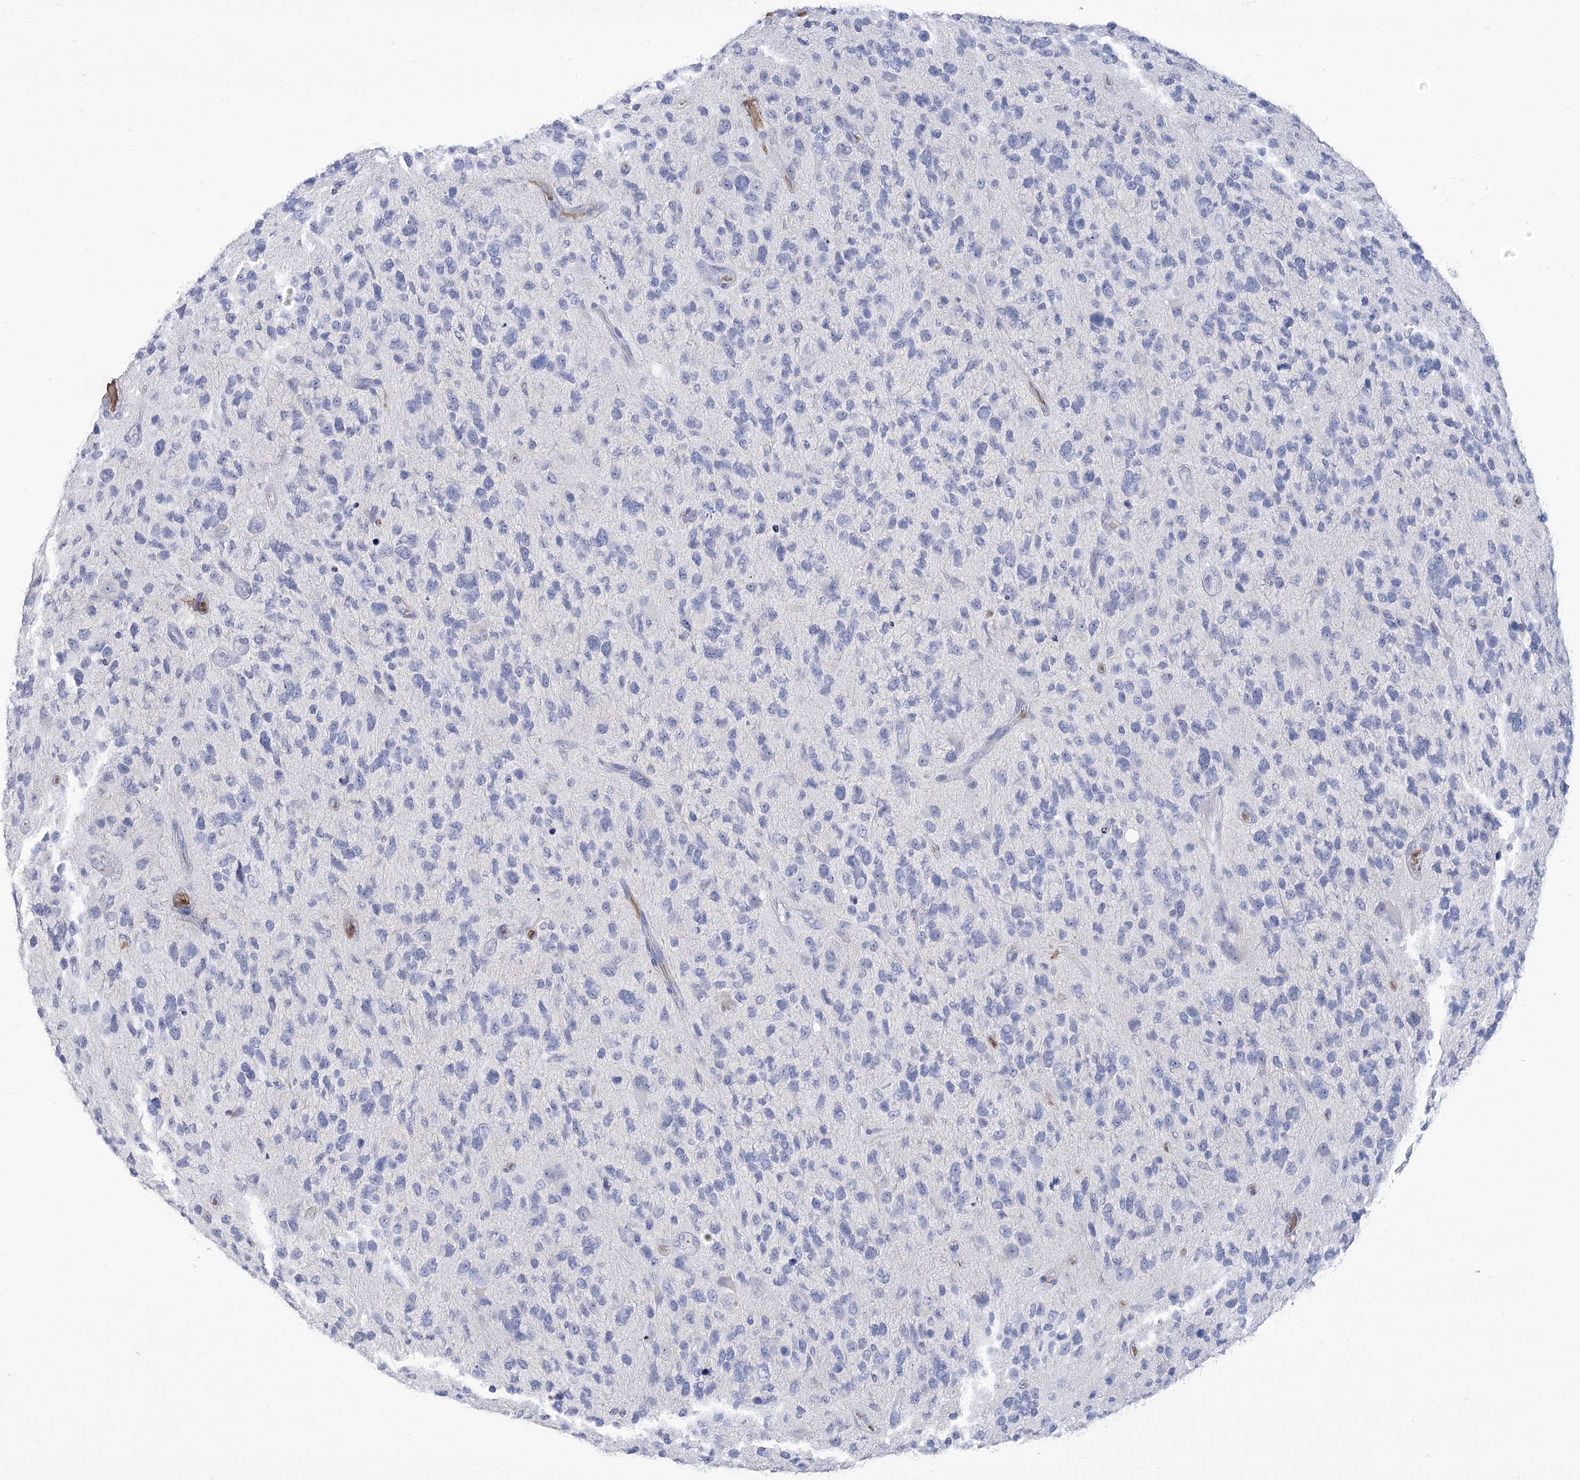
{"staining": {"intensity": "negative", "quantity": "none", "location": "none"}, "tissue": "glioma", "cell_type": "Tumor cells", "image_type": "cancer", "snomed": [{"axis": "morphology", "description": "Glioma, malignant, High grade"}, {"axis": "topography", "description": "Brain"}], "caption": "This is a micrograph of IHC staining of malignant glioma (high-grade), which shows no staining in tumor cells.", "gene": "HBA1", "patient": {"sex": "female", "age": 58}}